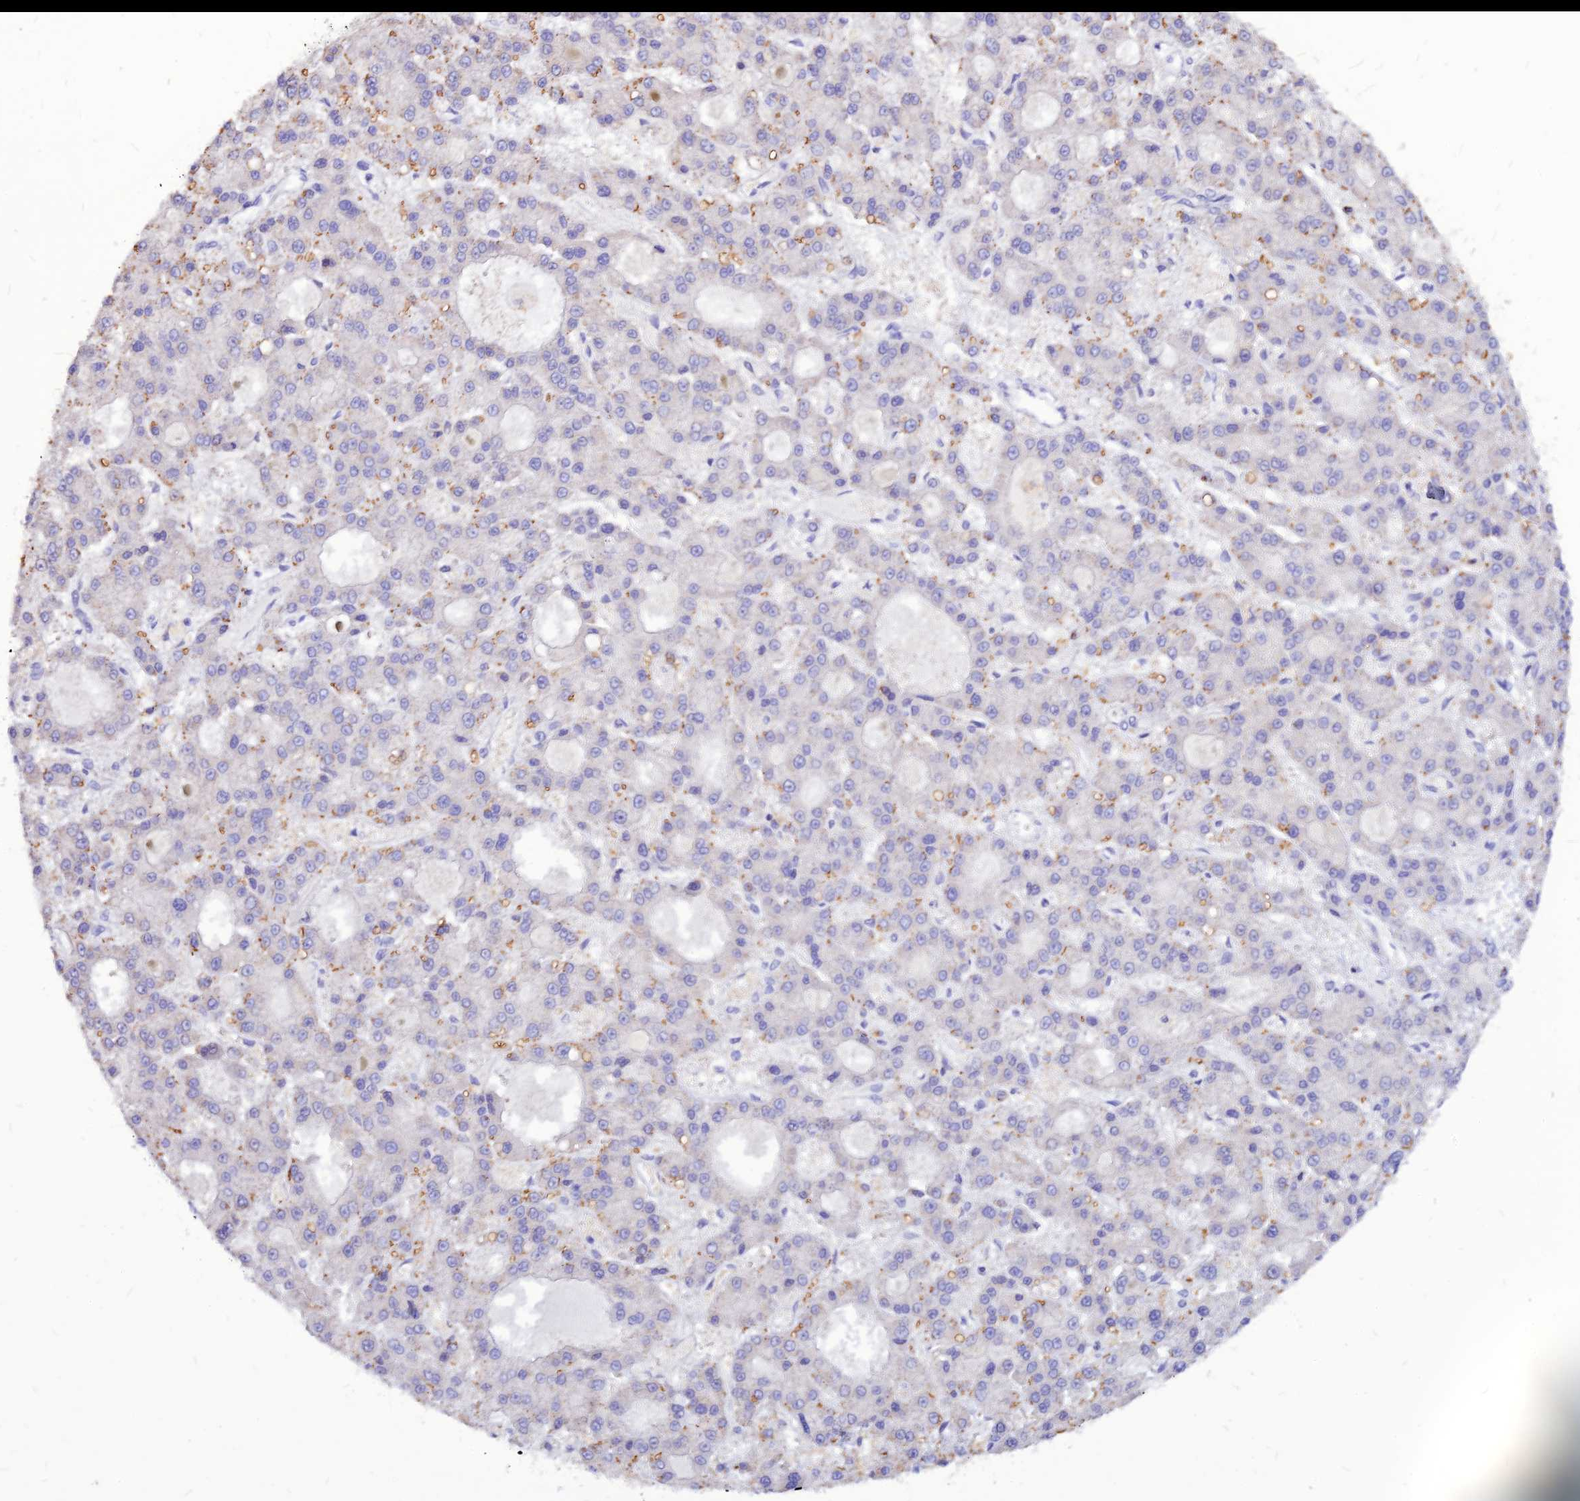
{"staining": {"intensity": "negative", "quantity": "none", "location": "none"}, "tissue": "liver cancer", "cell_type": "Tumor cells", "image_type": "cancer", "snomed": [{"axis": "morphology", "description": "Carcinoma, Hepatocellular, NOS"}, {"axis": "topography", "description": "Liver"}], "caption": "This is an immunohistochemistry (IHC) image of human liver hepatocellular carcinoma. There is no staining in tumor cells.", "gene": "CZIB", "patient": {"sex": "male", "age": 70}}